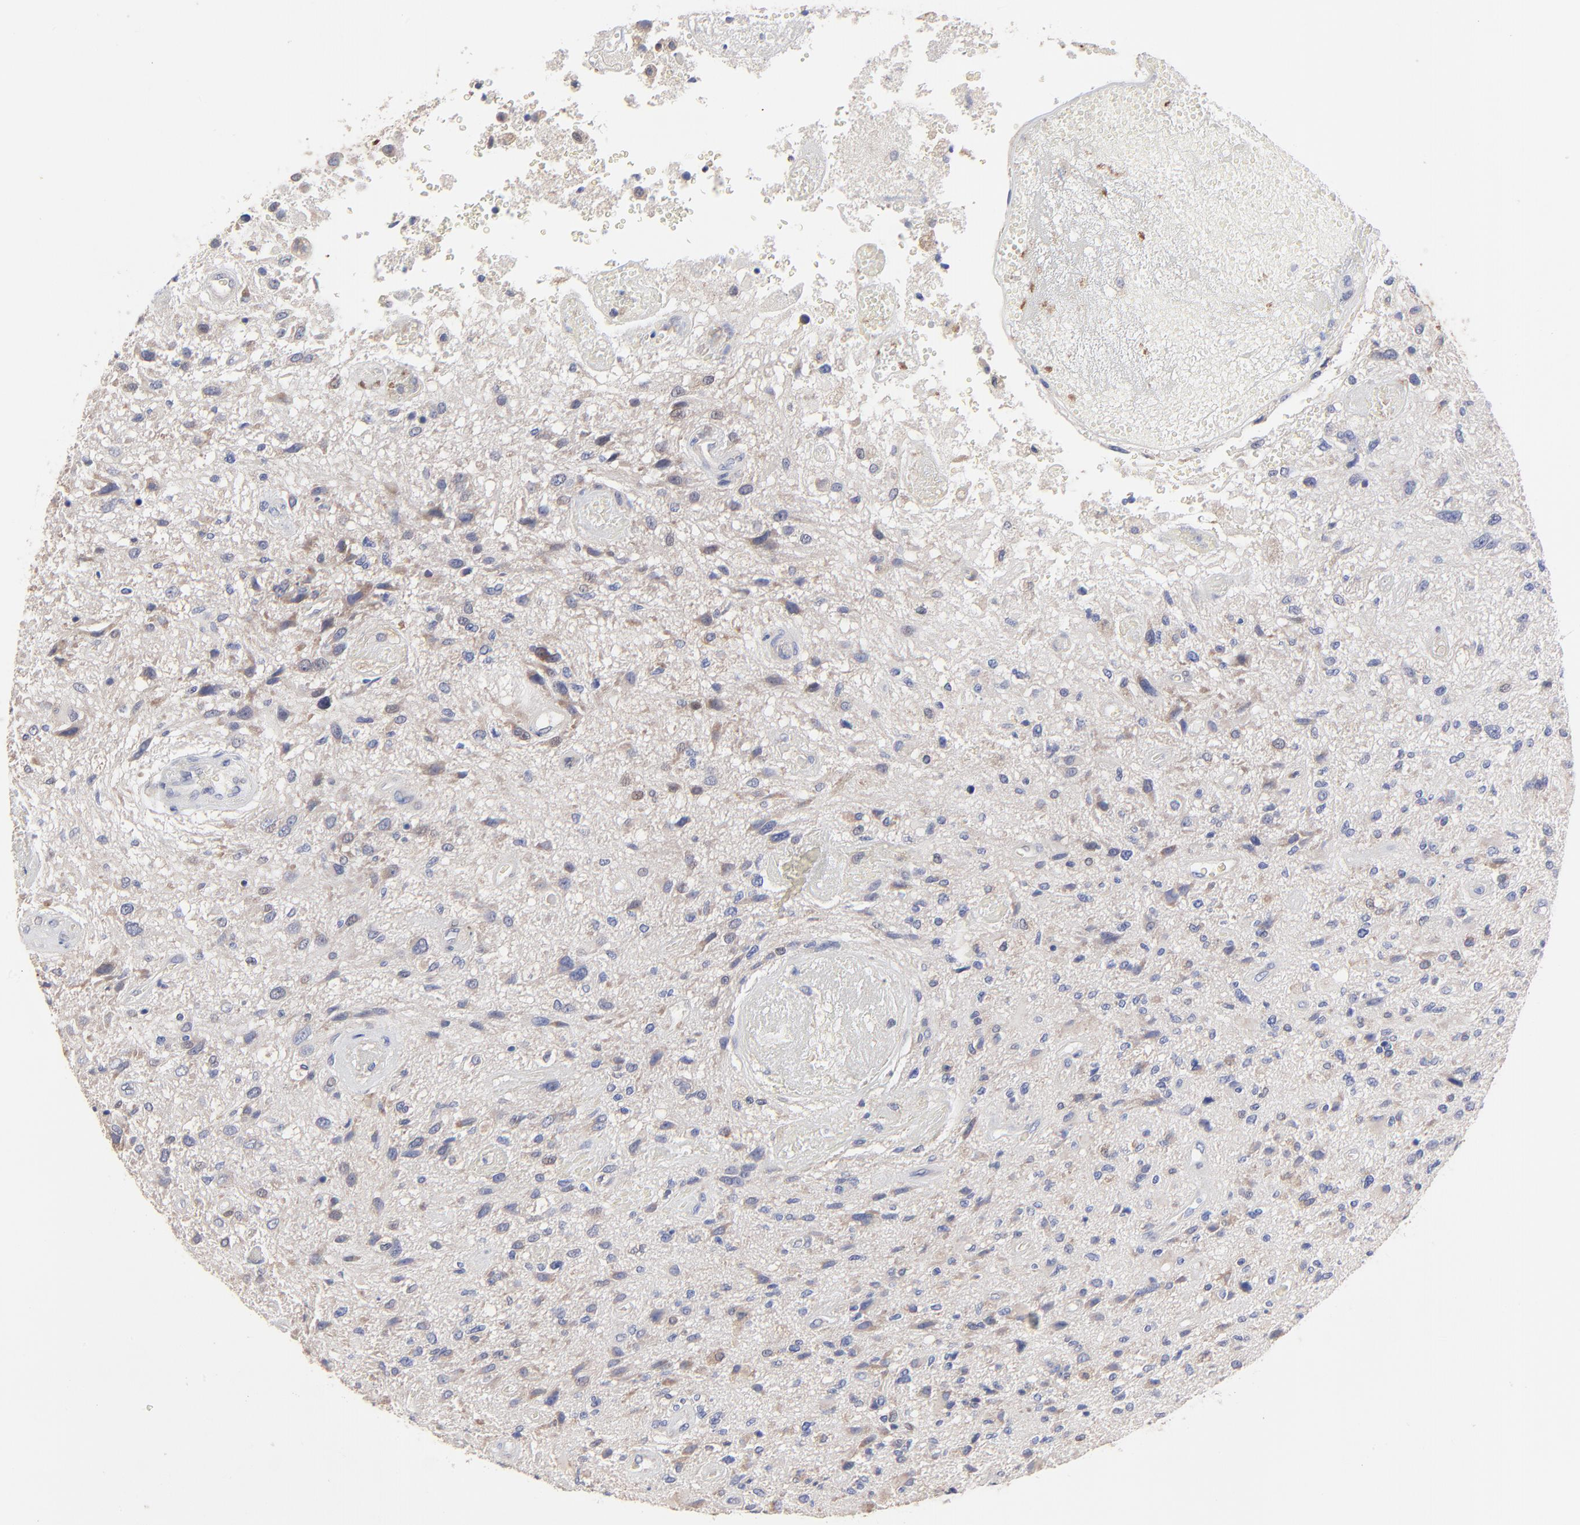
{"staining": {"intensity": "weak", "quantity": "25%-75%", "location": "cytoplasmic/membranous"}, "tissue": "glioma", "cell_type": "Tumor cells", "image_type": "cancer", "snomed": [{"axis": "morphology", "description": "Normal tissue, NOS"}, {"axis": "morphology", "description": "Glioma, malignant, High grade"}, {"axis": "topography", "description": "Cerebral cortex"}], "caption": "The histopathology image demonstrates a brown stain indicating the presence of a protein in the cytoplasmic/membranous of tumor cells in glioma.", "gene": "PPFIBP2", "patient": {"sex": "male", "age": 75}}